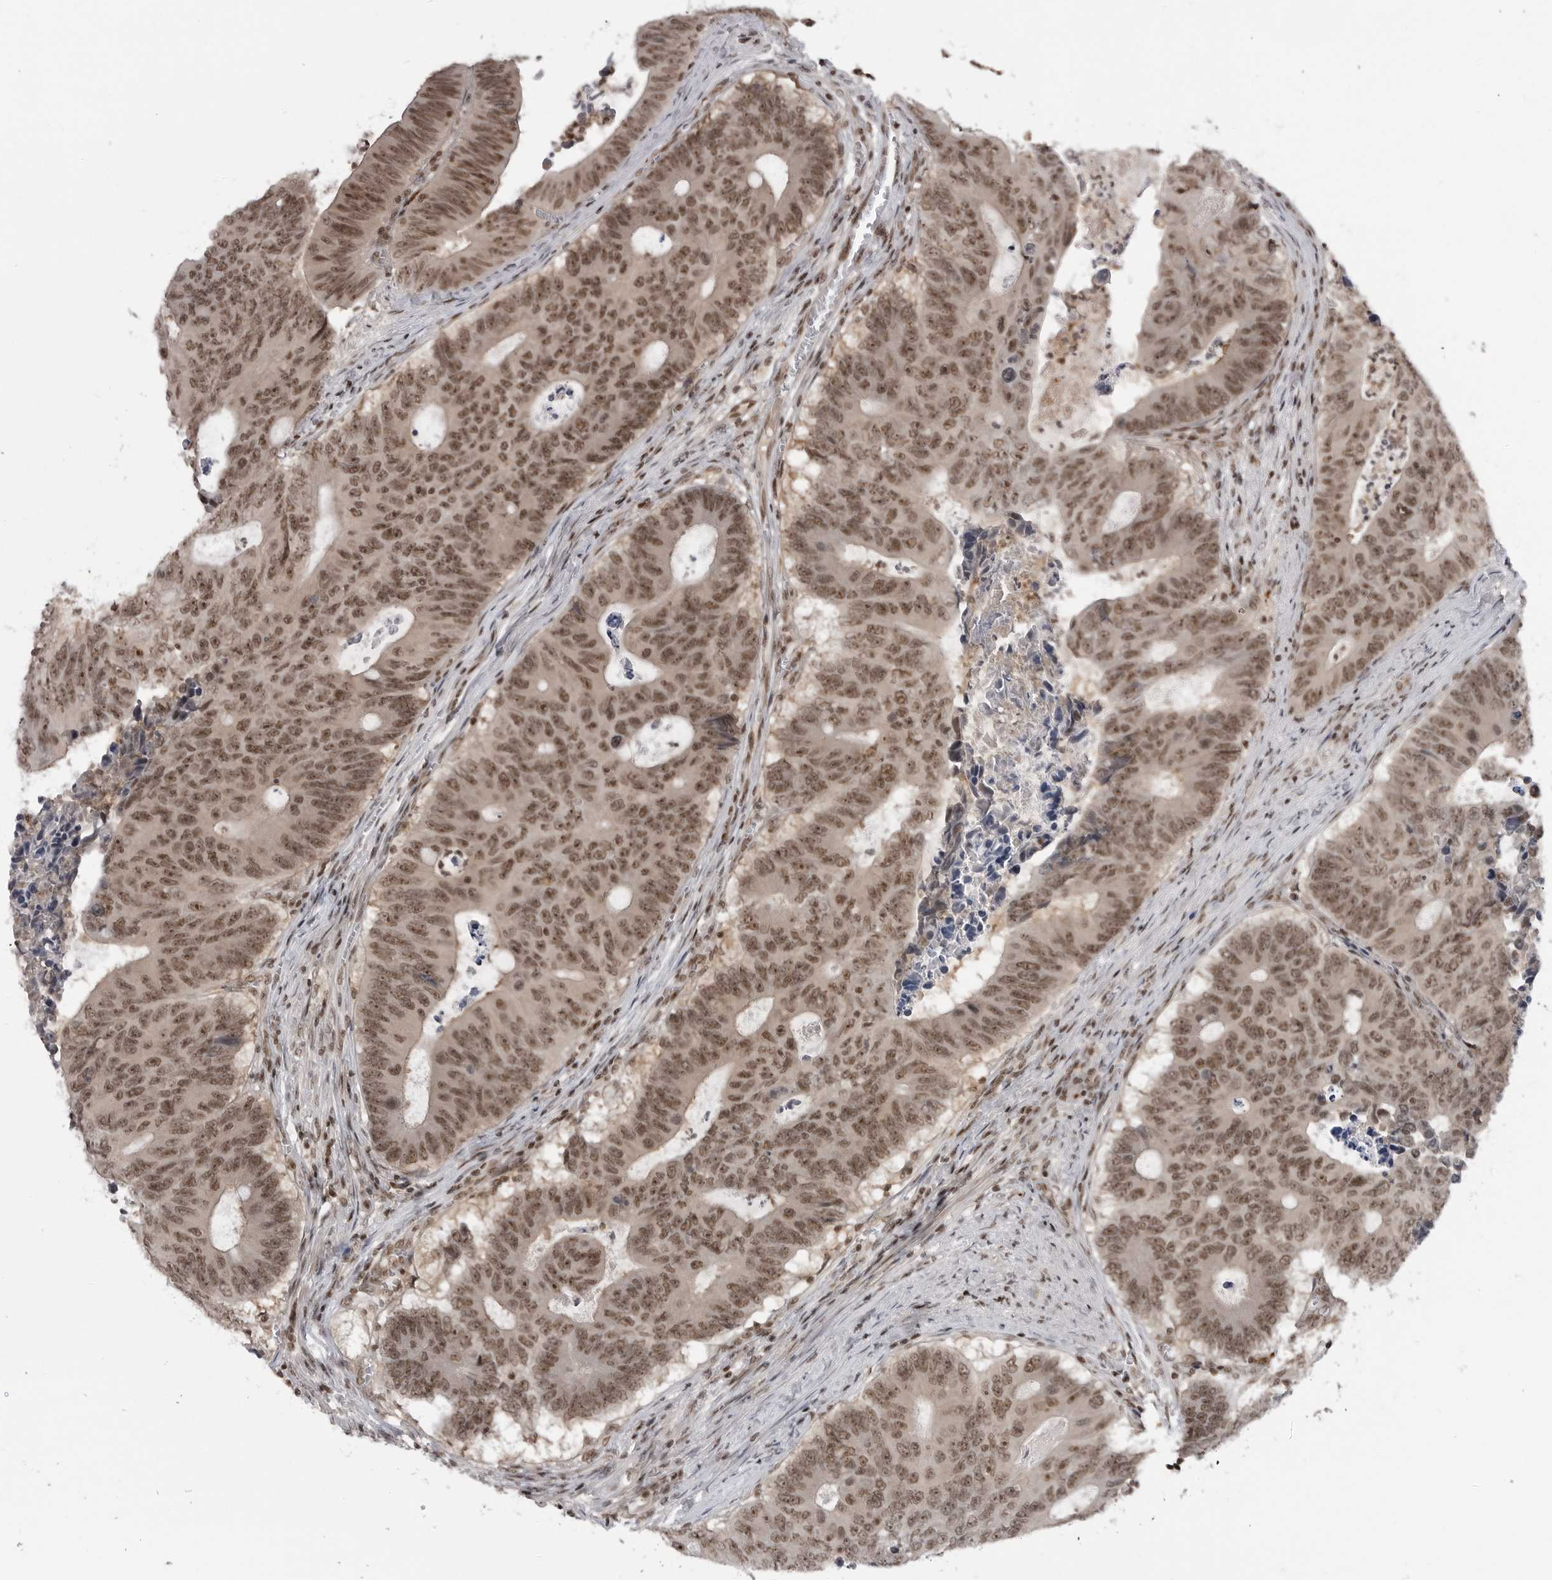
{"staining": {"intensity": "moderate", "quantity": ">75%", "location": "nuclear"}, "tissue": "colorectal cancer", "cell_type": "Tumor cells", "image_type": "cancer", "snomed": [{"axis": "morphology", "description": "Adenocarcinoma, NOS"}, {"axis": "topography", "description": "Colon"}], "caption": "Brown immunohistochemical staining in colorectal cancer (adenocarcinoma) exhibits moderate nuclear expression in about >75% of tumor cells.", "gene": "TRIM66", "patient": {"sex": "male", "age": 87}}